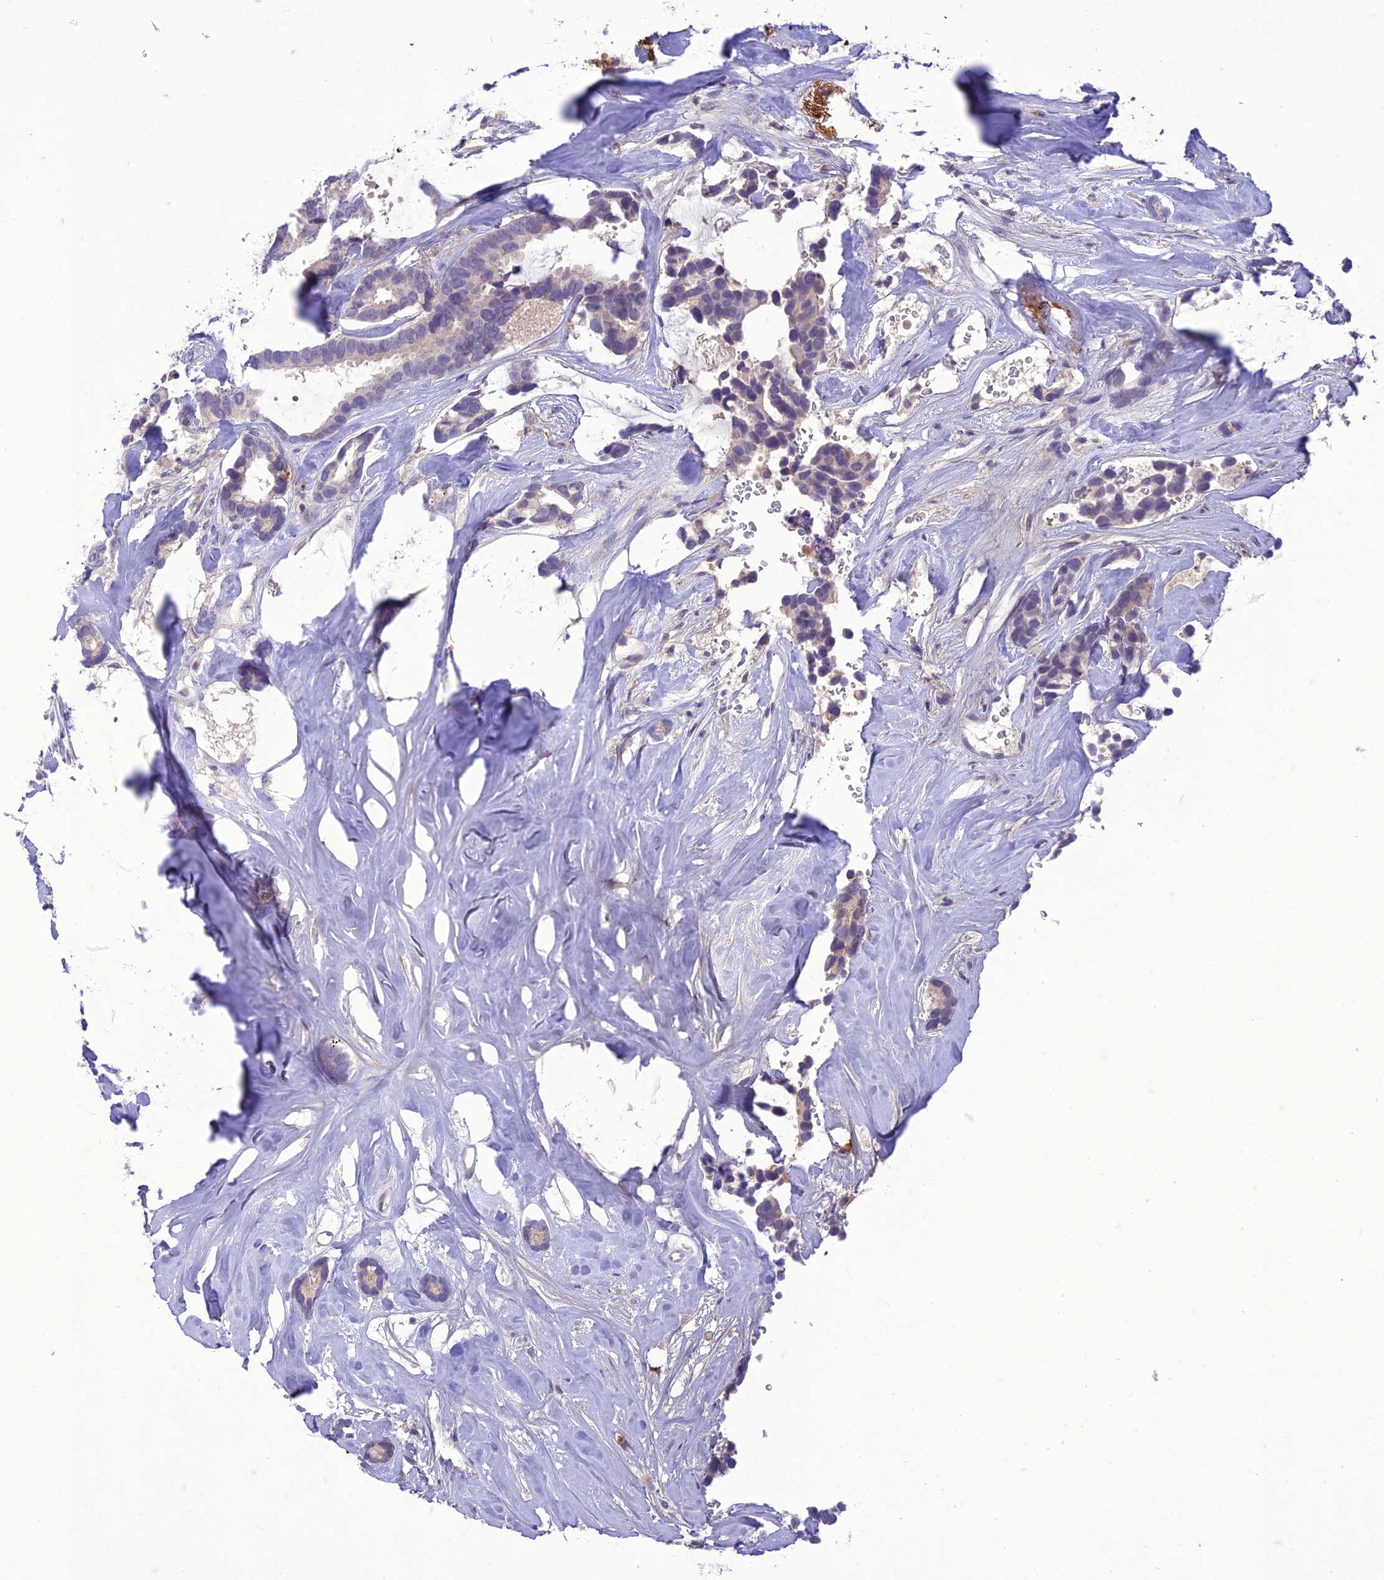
{"staining": {"intensity": "negative", "quantity": "none", "location": "none"}, "tissue": "breast cancer", "cell_type": "Tumor cells", "image_type": "cancer", "snomed": [{"axis": "morphology", "description": "Duct carcinoma"}, {"axis": "topography", "description": "Breast"}], "caption": "This photomicrograph is of breast cancer (invasive ductal carcinoma) stained with immunohistochemistry (IHC) to label a protein in brown with the nuclei are counter-stained blue. There is no positivity in tumor cells.", "gene": "ITGAE", "patient": {"sex": "female", "age": 87}}